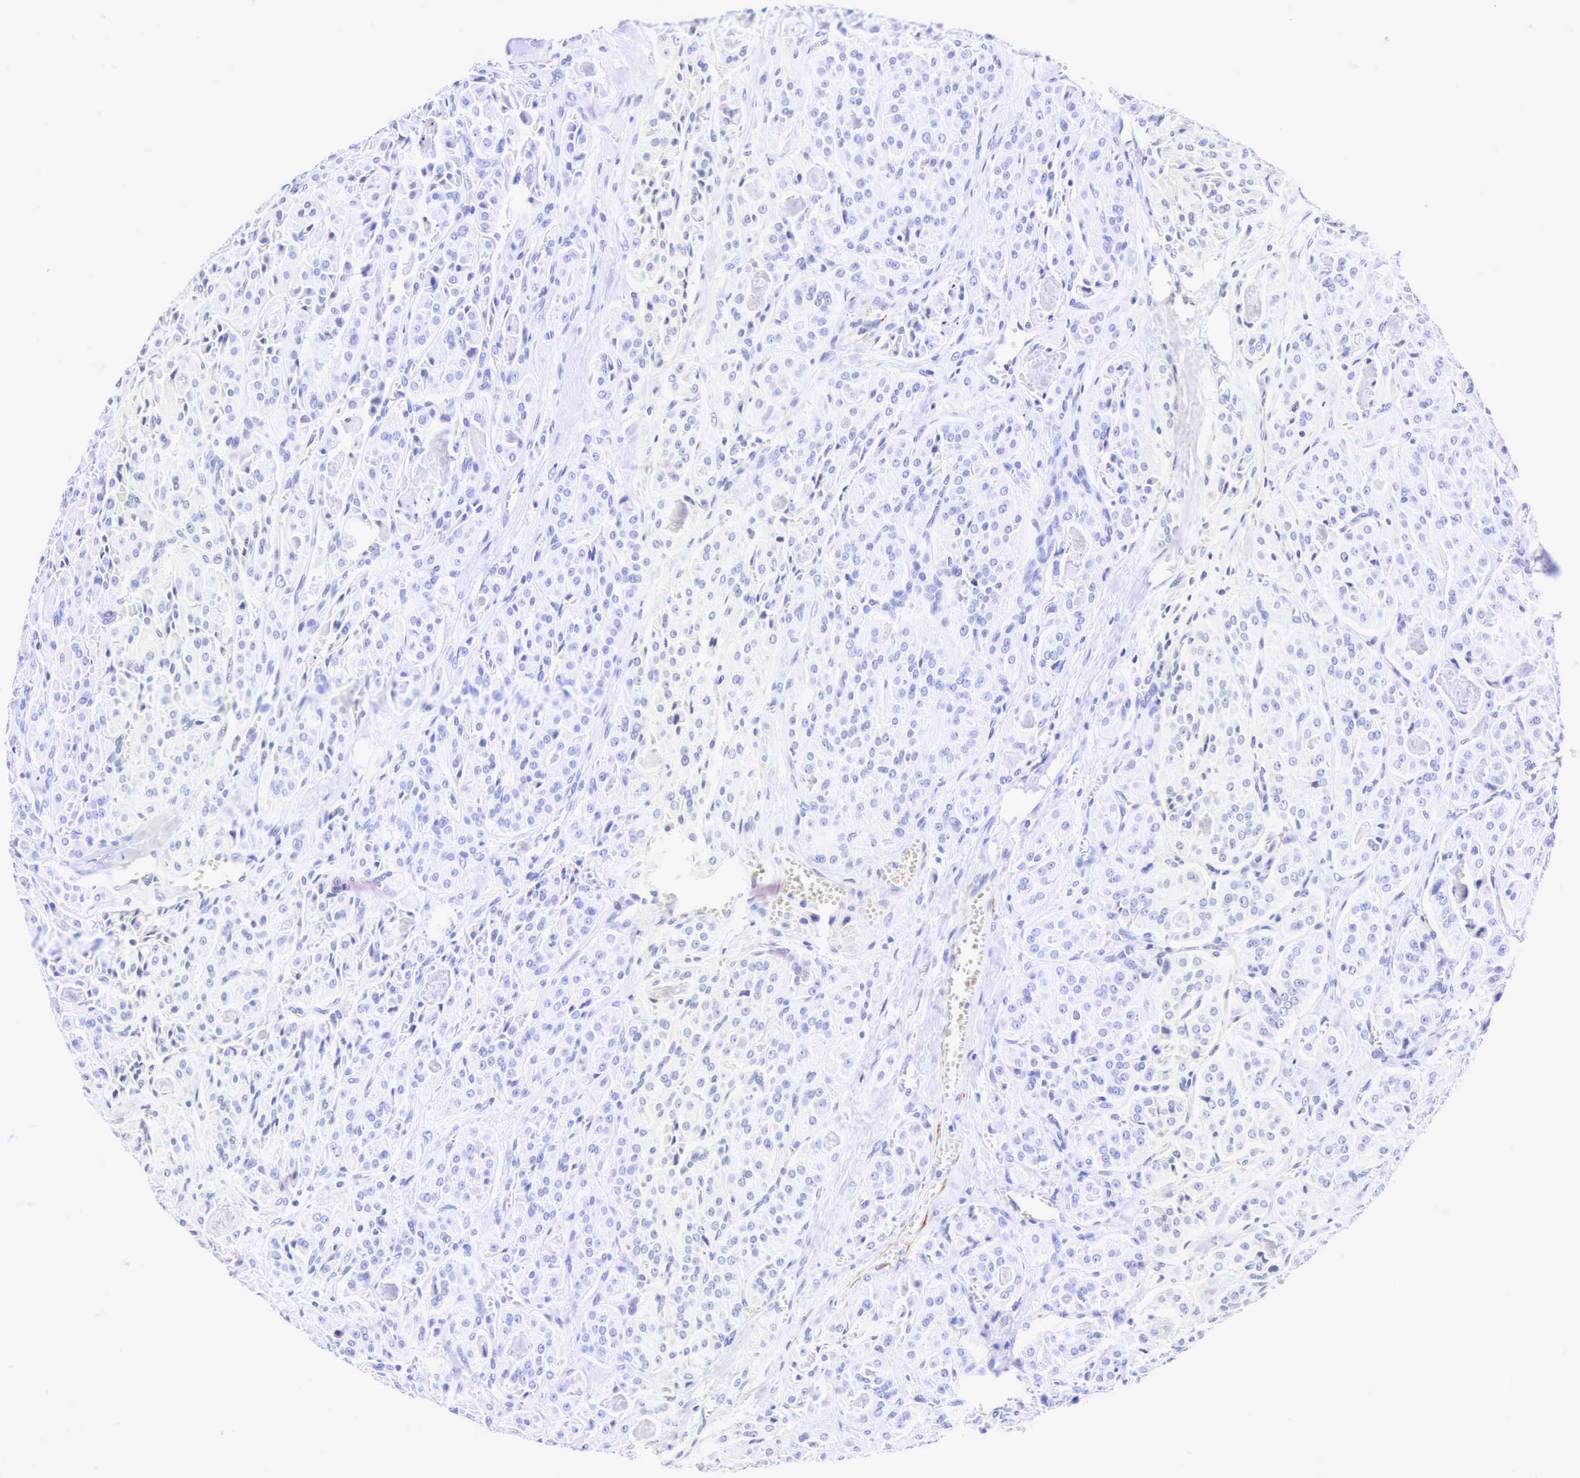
{"staining": {"intensity": "negative", "quantity": "none", "location": "none"}, "tissue": "thyroid cancer", "cell_type": "Tumor cells", "image_type": "cancer", "snomed": [{"axis": "morphology", "description": "Carcinoma, NOS"}, {"axis": "topography", "description": "Thyroid gland"}], "caption": "Histopathology image shows no protein positivity in tumor cells of thyroid cancer tissue.", "gene": "CALD1", "patient": {"sex": "male", "age": 76}}